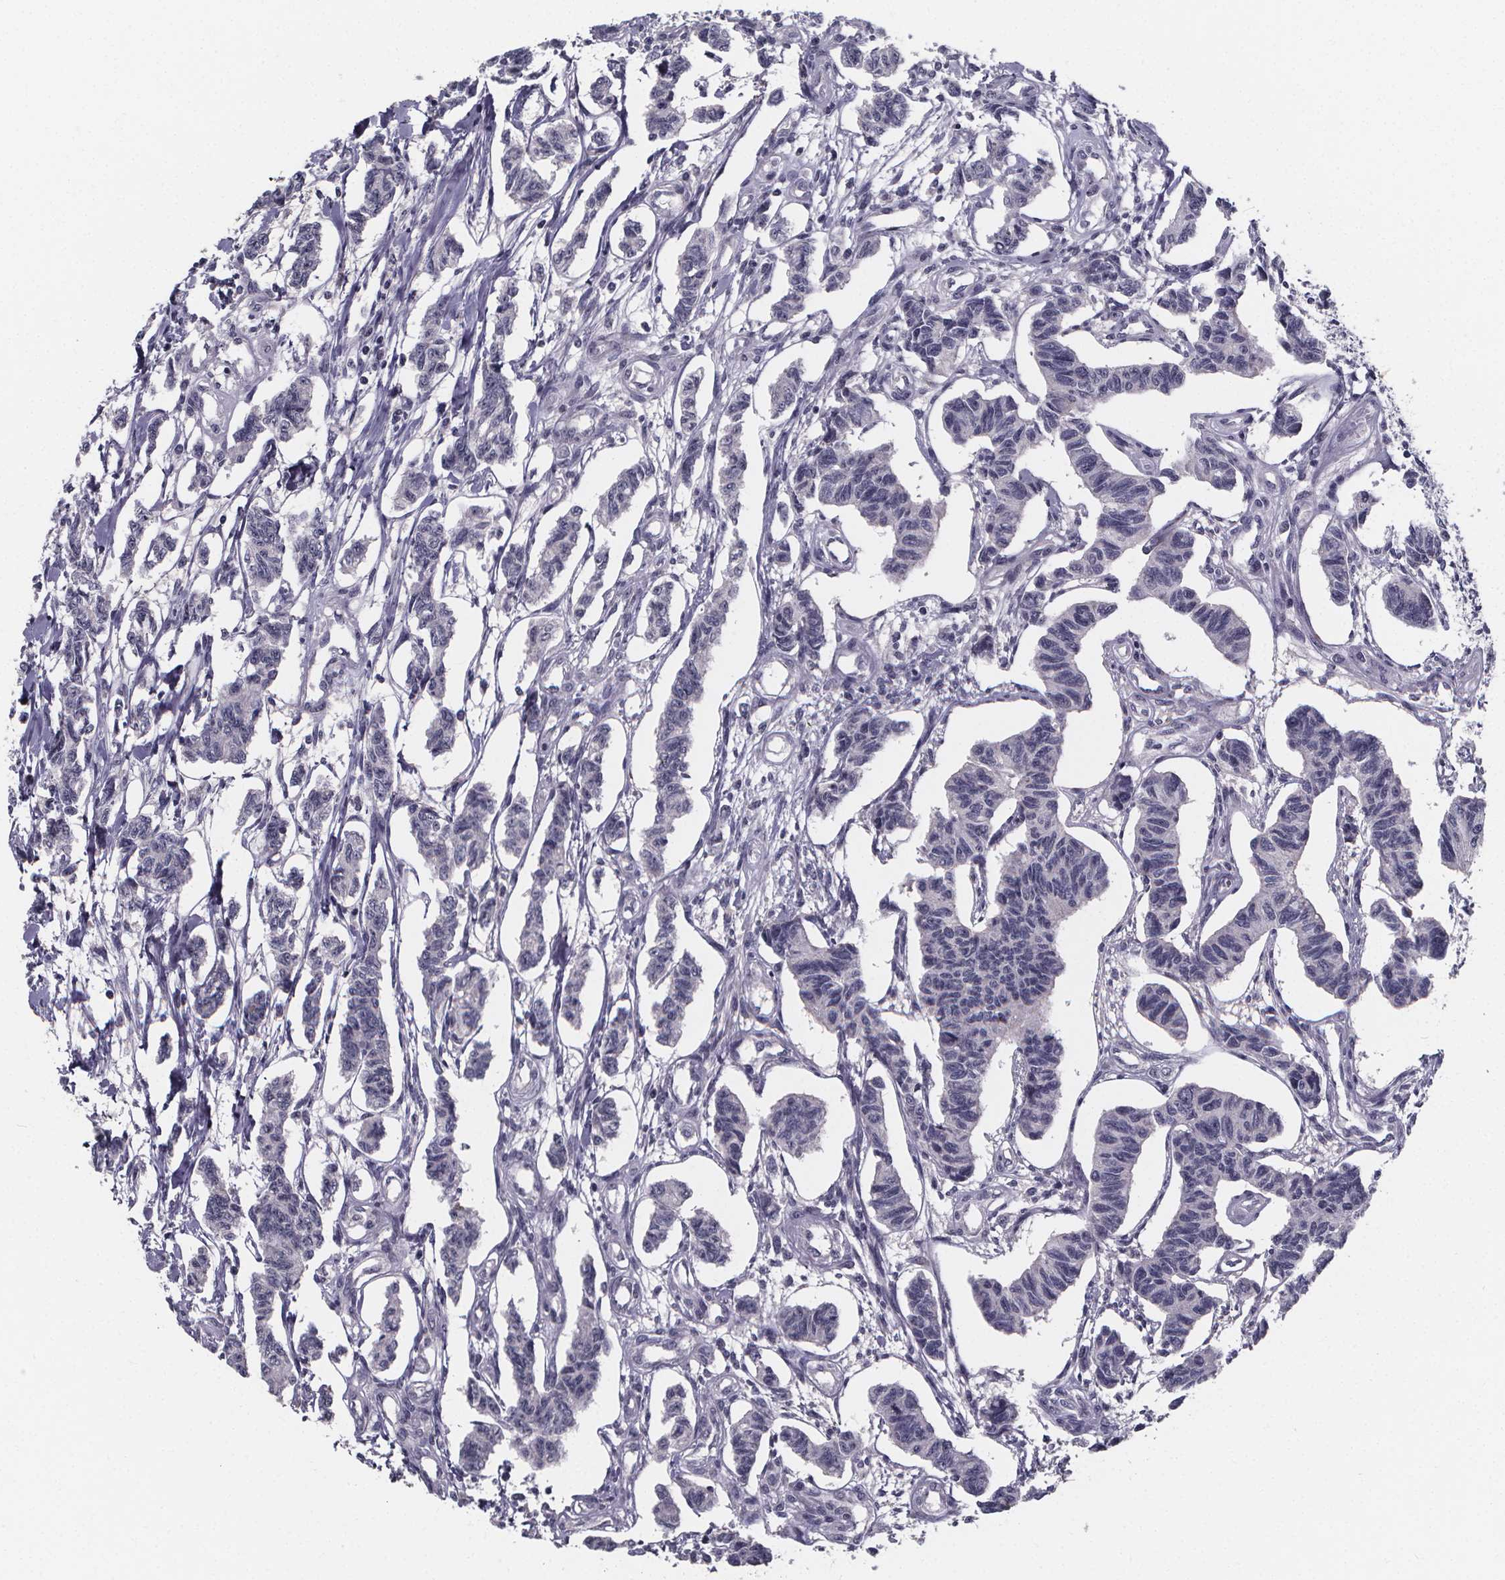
{"staining": {"intensity": "negative", "quantity": "none", "location": "none"}, "tissue": "carcinoid", "cell_type": "Tumor cells", "image_type": "cancer", "snomed": [{"axis": "morphology", "description": "Carcinoid, malignant, NOS"}, {"axis": "topography", "description": "Kidney"}], "caption": "High magnification brightfield microscopy of malignant carcinoid stained with DAB (brown) and counterstained with hematoxylin (blue): tumor cells show no significant positivity.", "gene": "AGT", "patient": {"sex": "female", "age": 41}}